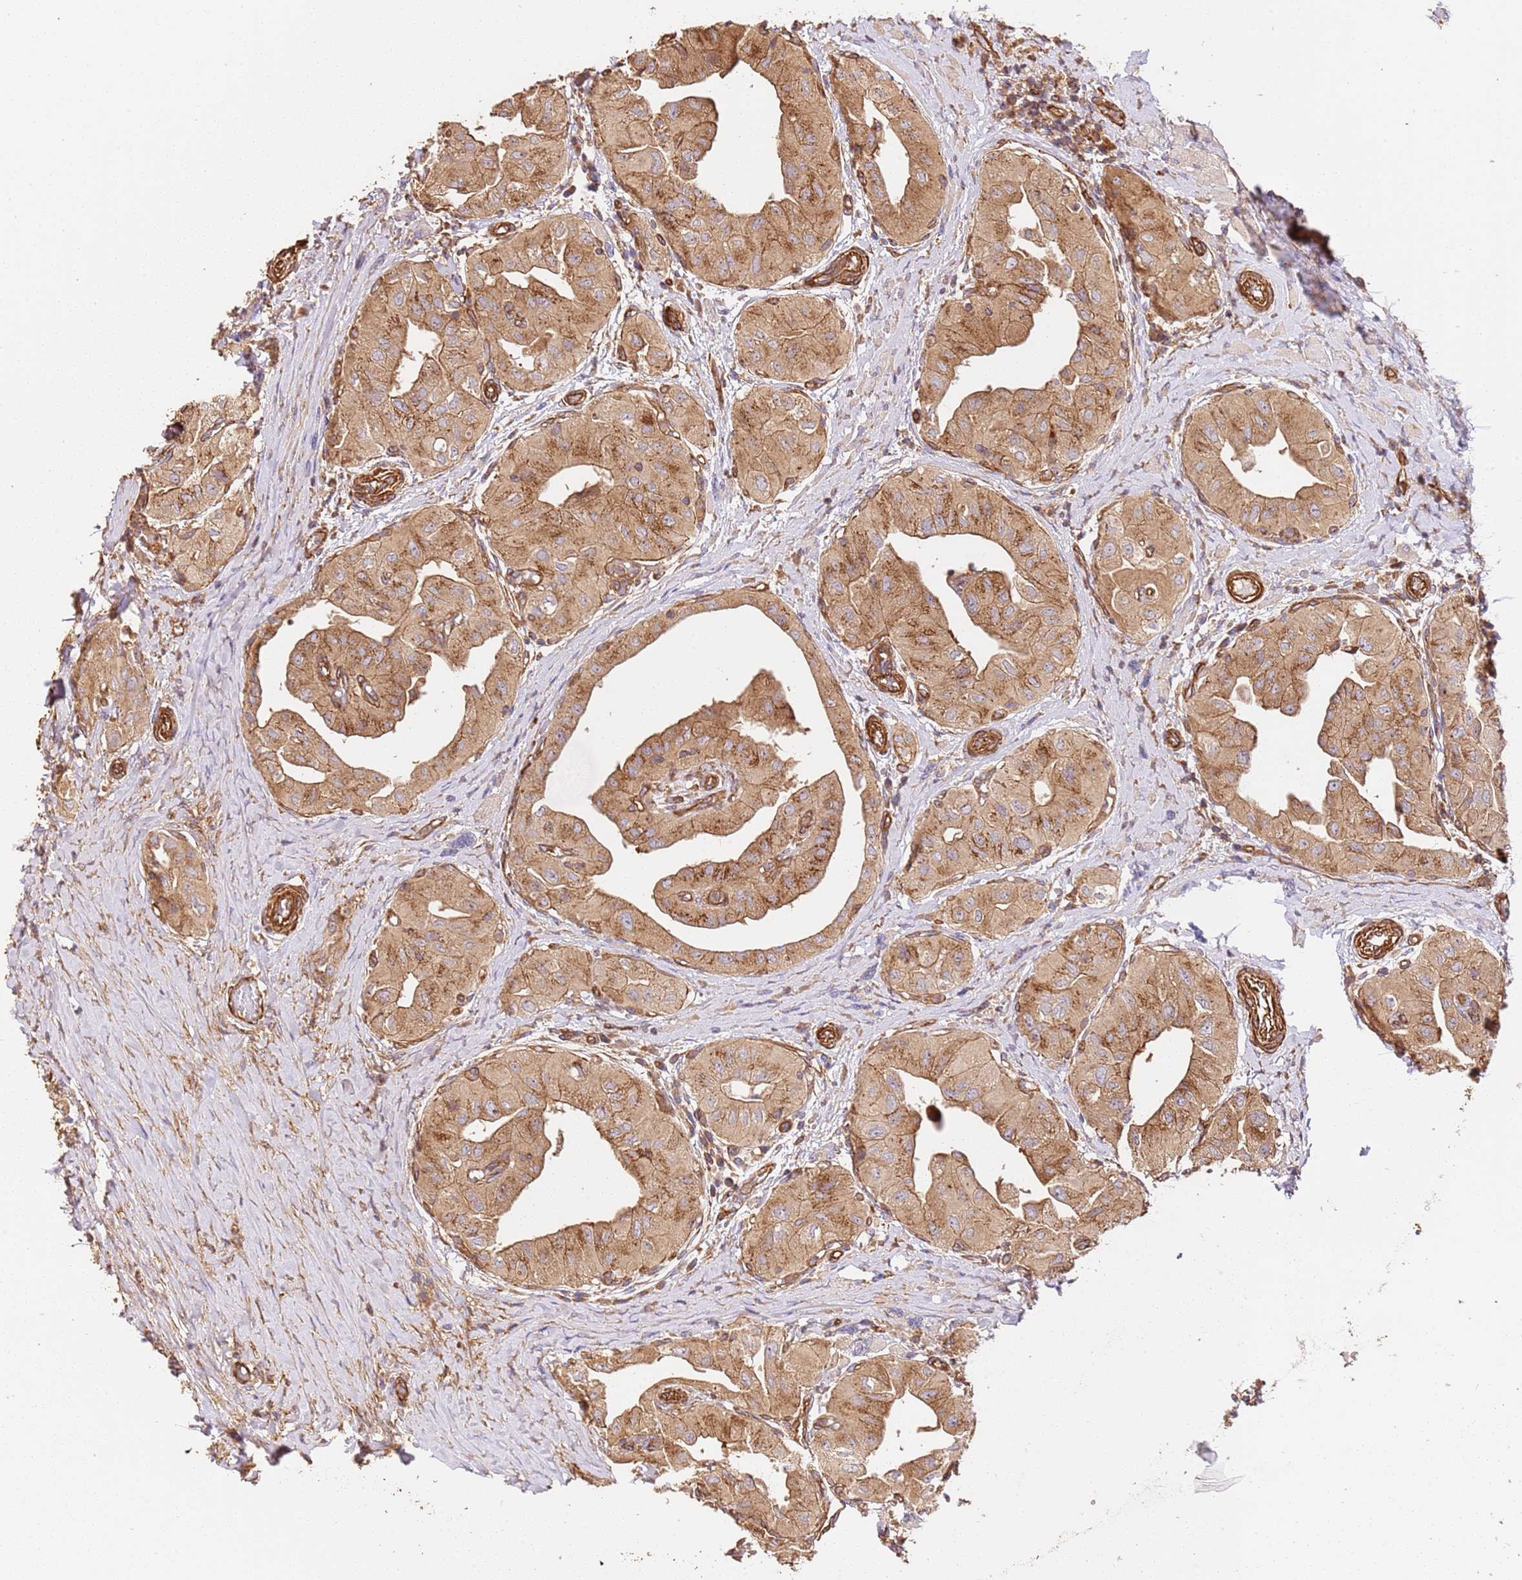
{"staining": {"intensity": "moderate", "quantity": ">75%", "location": "cytoplasmic/membranous"}, "tissue": "thyroid cancer", "cell_type": "Tumor cells", "image_type": "cancer", "snomed": [{"axis": "morphology", "description": "Papillary adenocarcinoma, NOS"}, {"axis": "topography", "description": "Thyroid gland"}], "caption": "Protein staining of thyroid cancer (papillary adenocarcinoma) tissue reveals moderate cytoplasmic/membranous expression in about >75% of tumor cells.", "gene": "ZBTB39", "patient": {"sex": "female", "age": 59}}